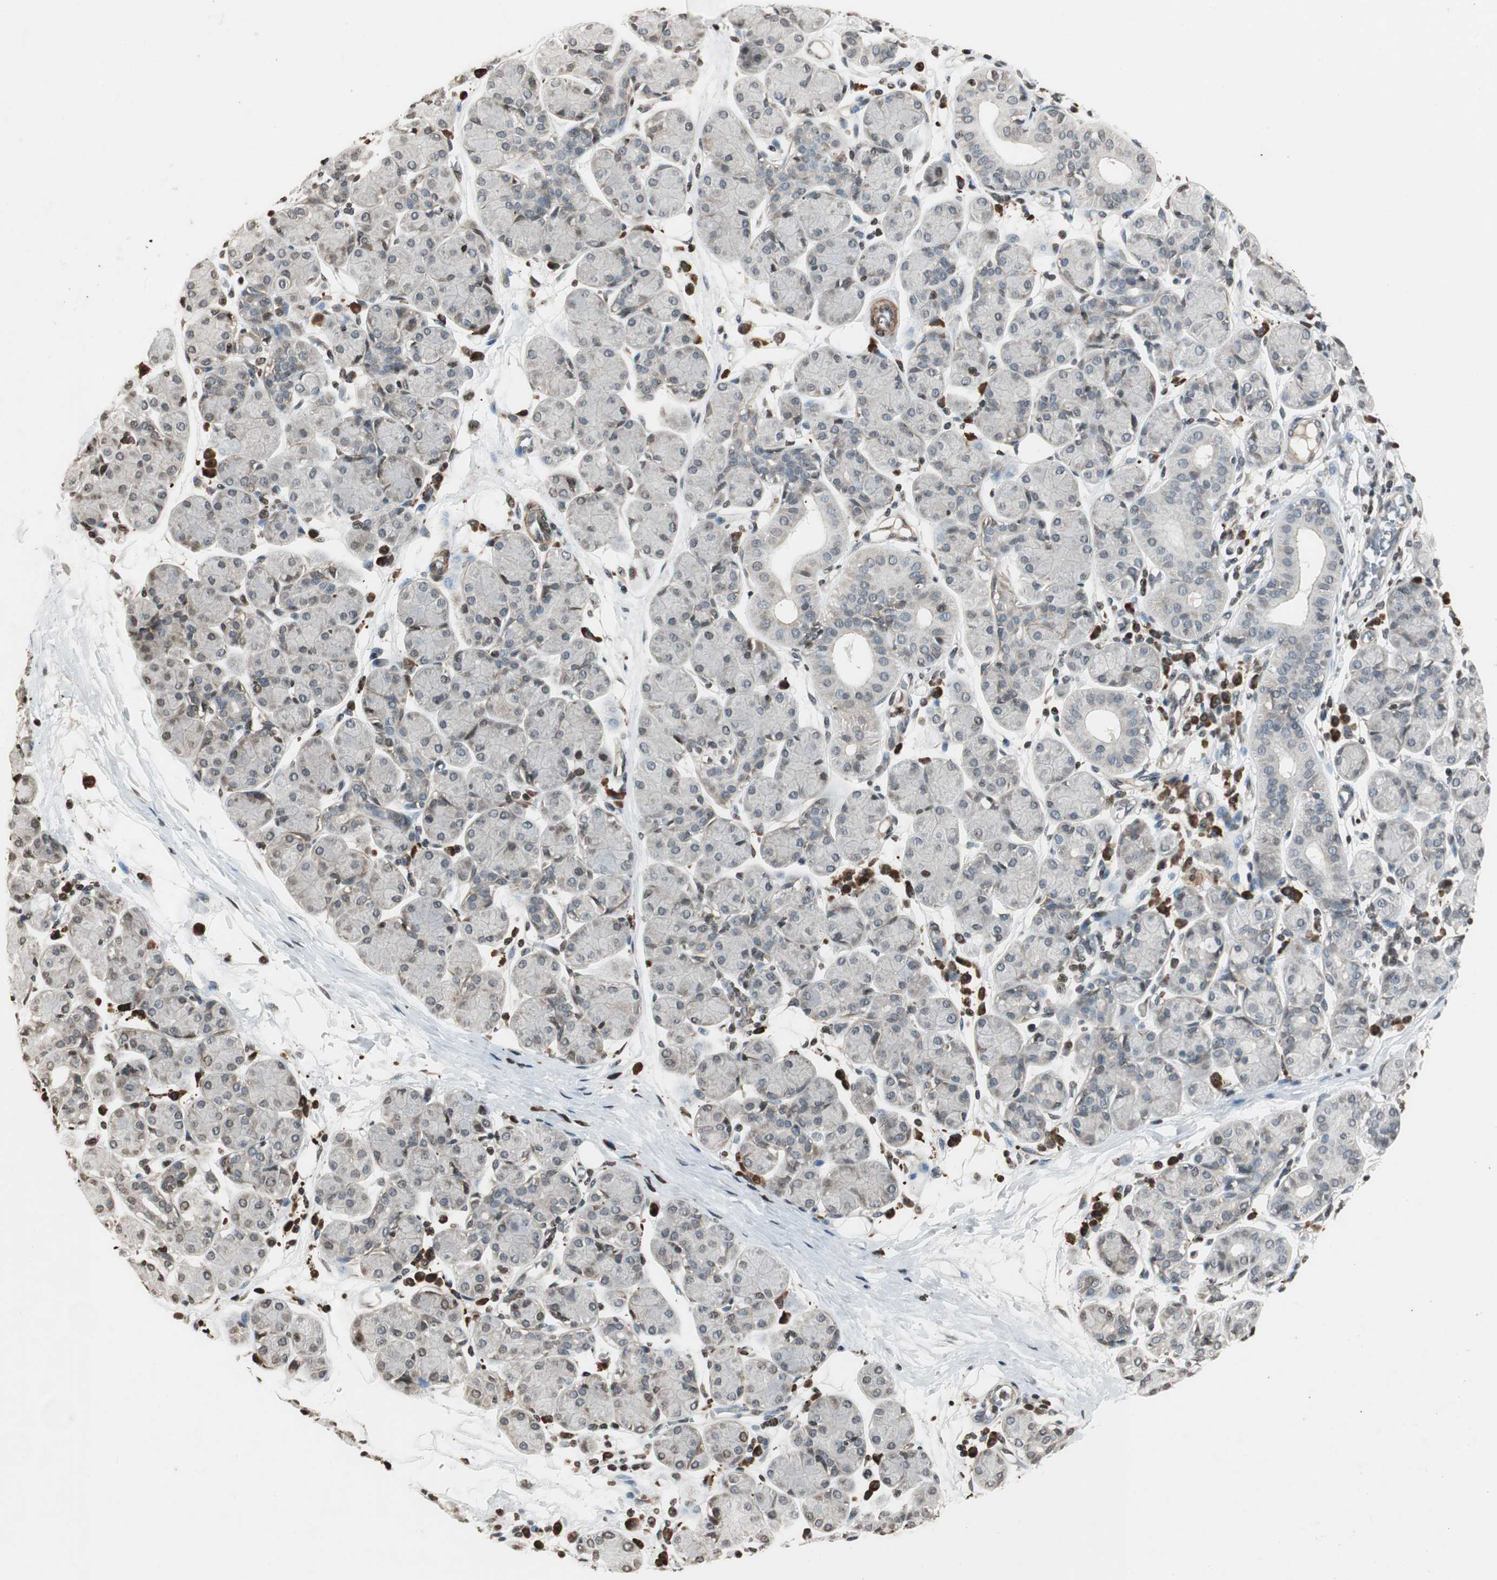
{"staining": {"intensity": "negative", "quantity": "none", "location": "none"}, "tissue": "salivary gland", "cell_type": "Glandular cells", "image_type": "normal", "snomed": [{"axis": "morphology", "description": "Normal tissue, NOS"}, {"axis": "morphology", "description": "Inflammation, NOS"}, {"axis": "topography", "description": "Lymph node"}, {"axis": "topography", "description": "Salivary gland"}], "caption": "Immunohistochemistry histopathology image of normal salivary gland stained for a protein (brown), which displays no positivity in glandular cells.", "gene": "PRKG1", "patient": {"sex": "male", "age": 3}}